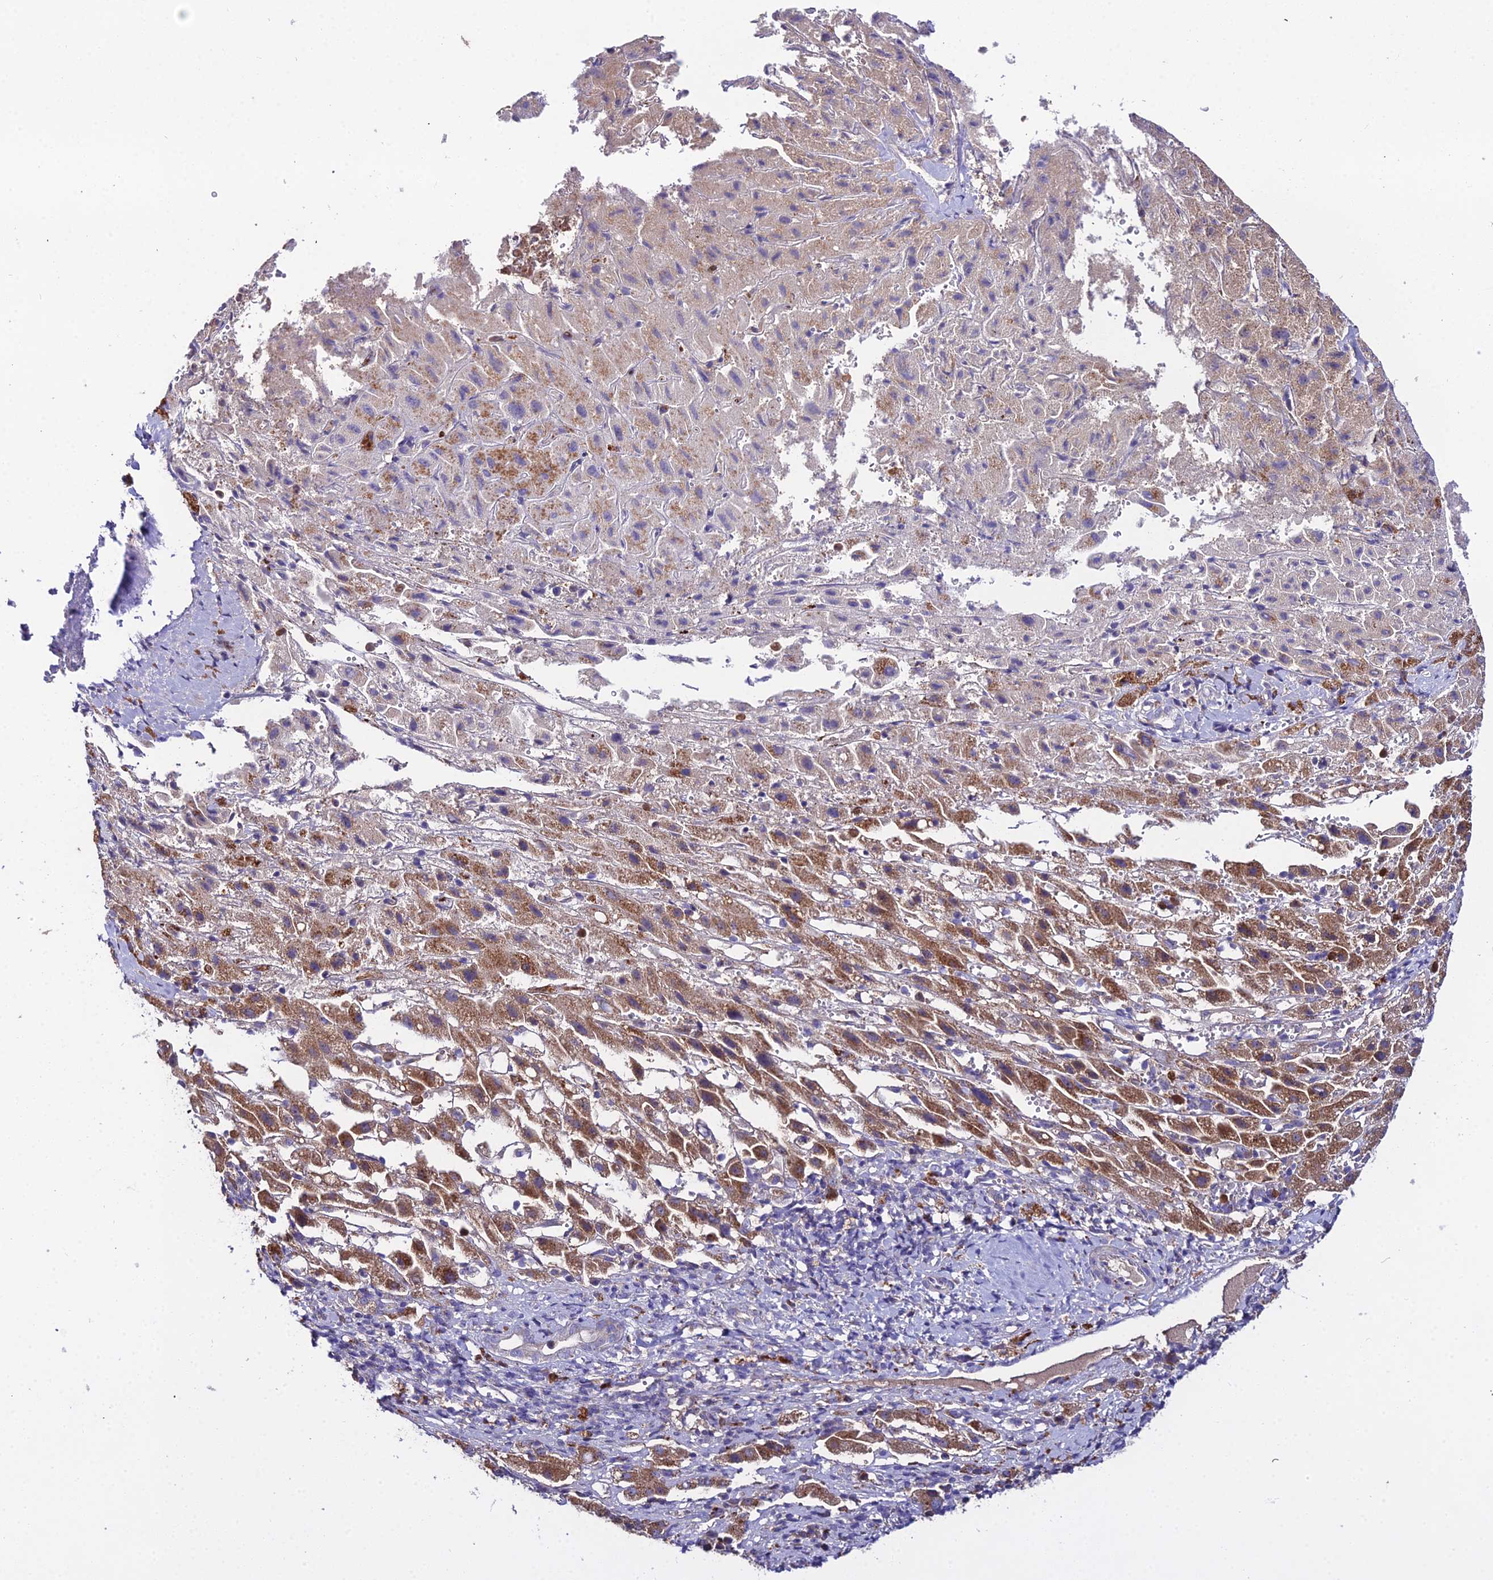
{"staining": {"intensity": "moderate", "quantity": ">75%", "location": "cytoplasmic/membranous"}, "tissue": "liver cancer", "cell_type": "Tumor cells", "image_type": "cancer", "snomed": [{"axis": "morphology", "description": "Carcinoma, Hepatocellular, NOS"}, {"axis": "topography", "description": "Liver"}], "caption": "Liver cancer (hepatocellular carcinoma) stained for a protein (brown) shows moderate cytoplasmic/membranous positive positivity in approximately >75% of tumor cells.", "gene": "EID2", "patient": {"sex": "female", "age": 58}}